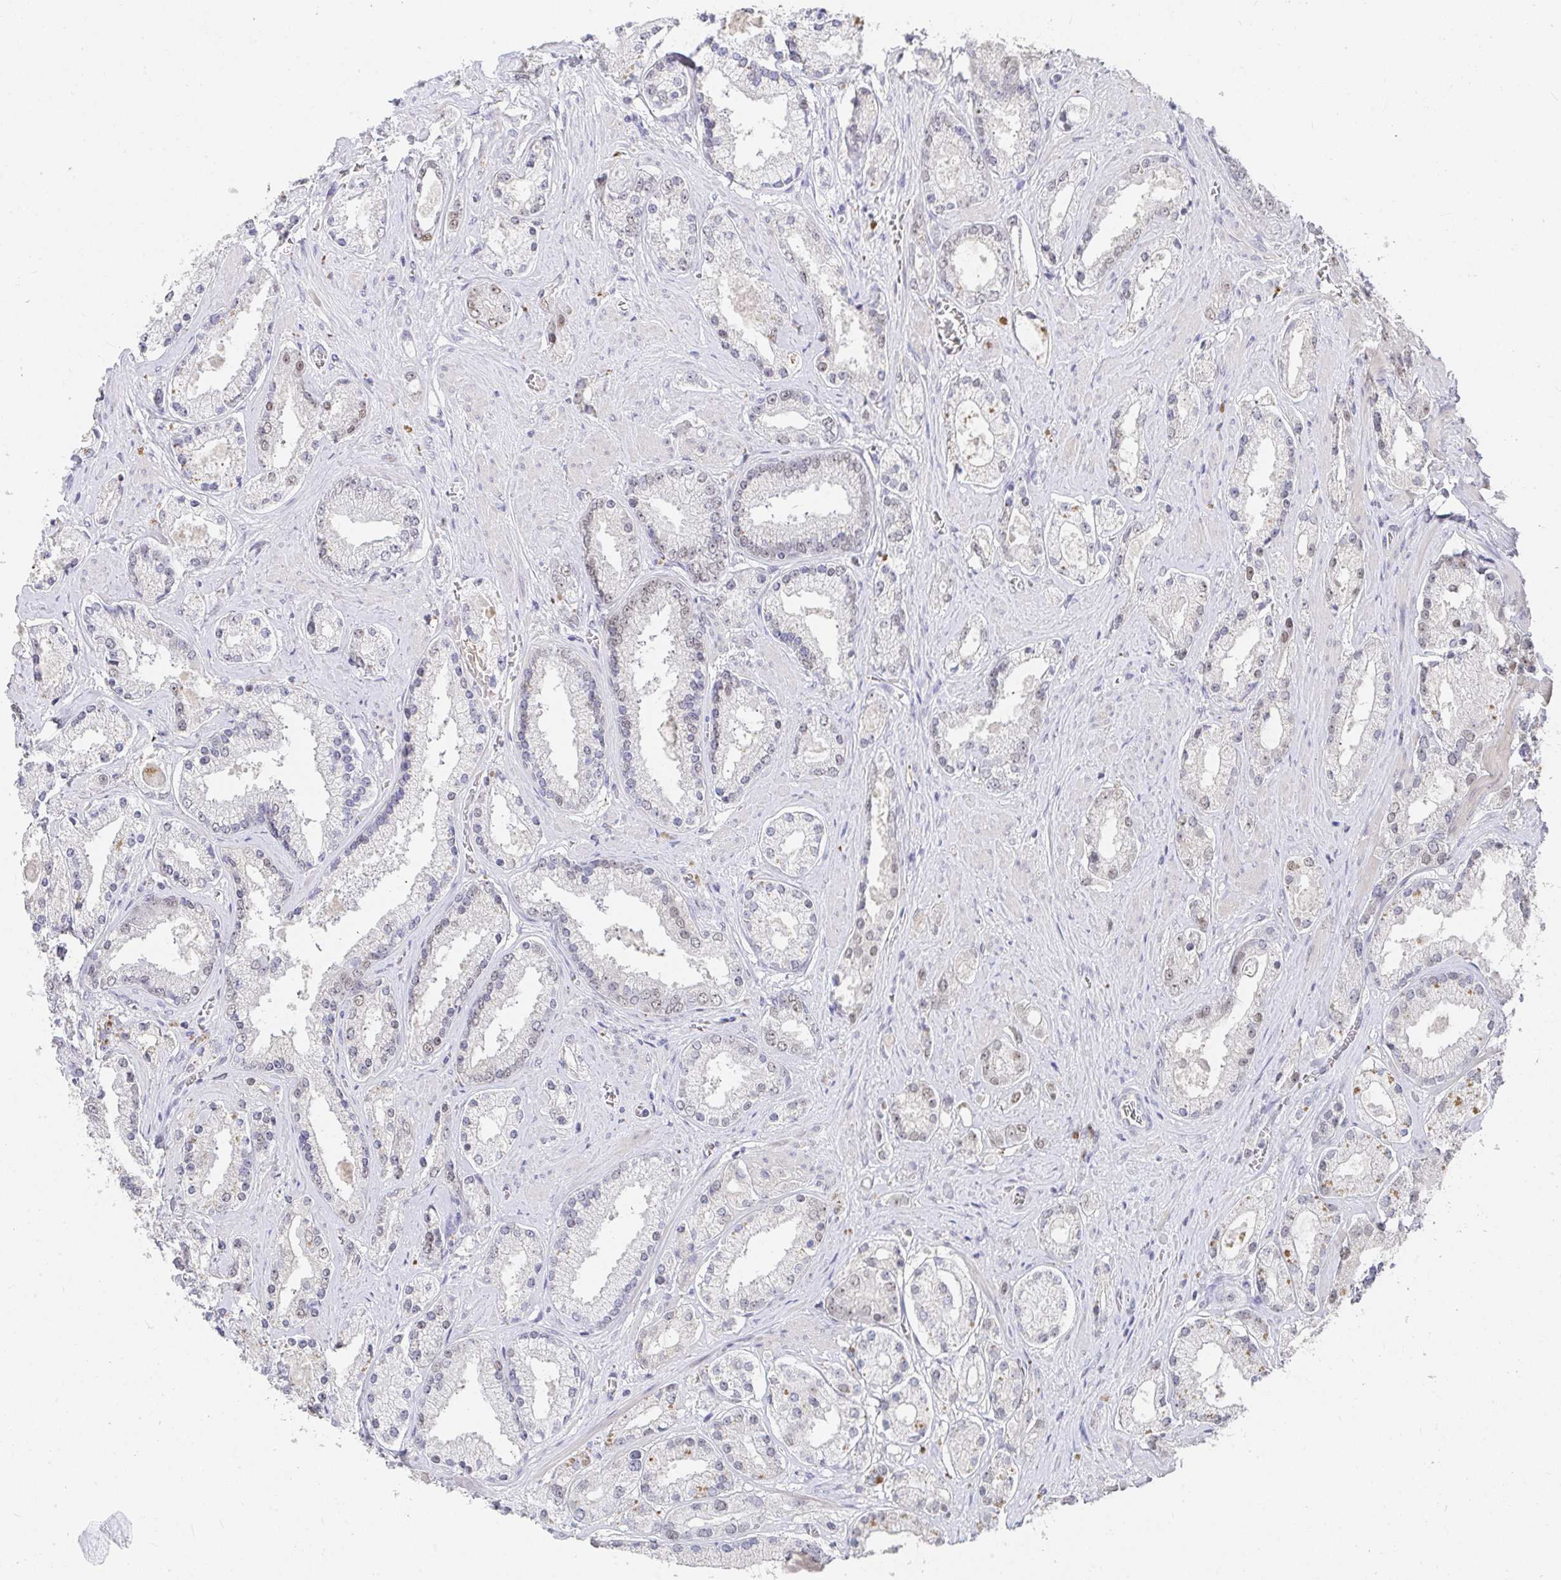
{"staining": {"intensity": "negative", "quantity": "none", "location": "none"}, "tissue": "prostate cancer", "cell_type": "Tumor cells", "image_type": "cancer", "snomed": [{"axis": "morphology", "description": "Adenocarcinoma, High grade"}, {"axis": "topography", "description": "Prostate"}], "caption": "The histopathology image shows no staining of tumor cells in prostate cancer.", "gene": "RCOR1", "patient": {"sex": "male", "age": 67}}